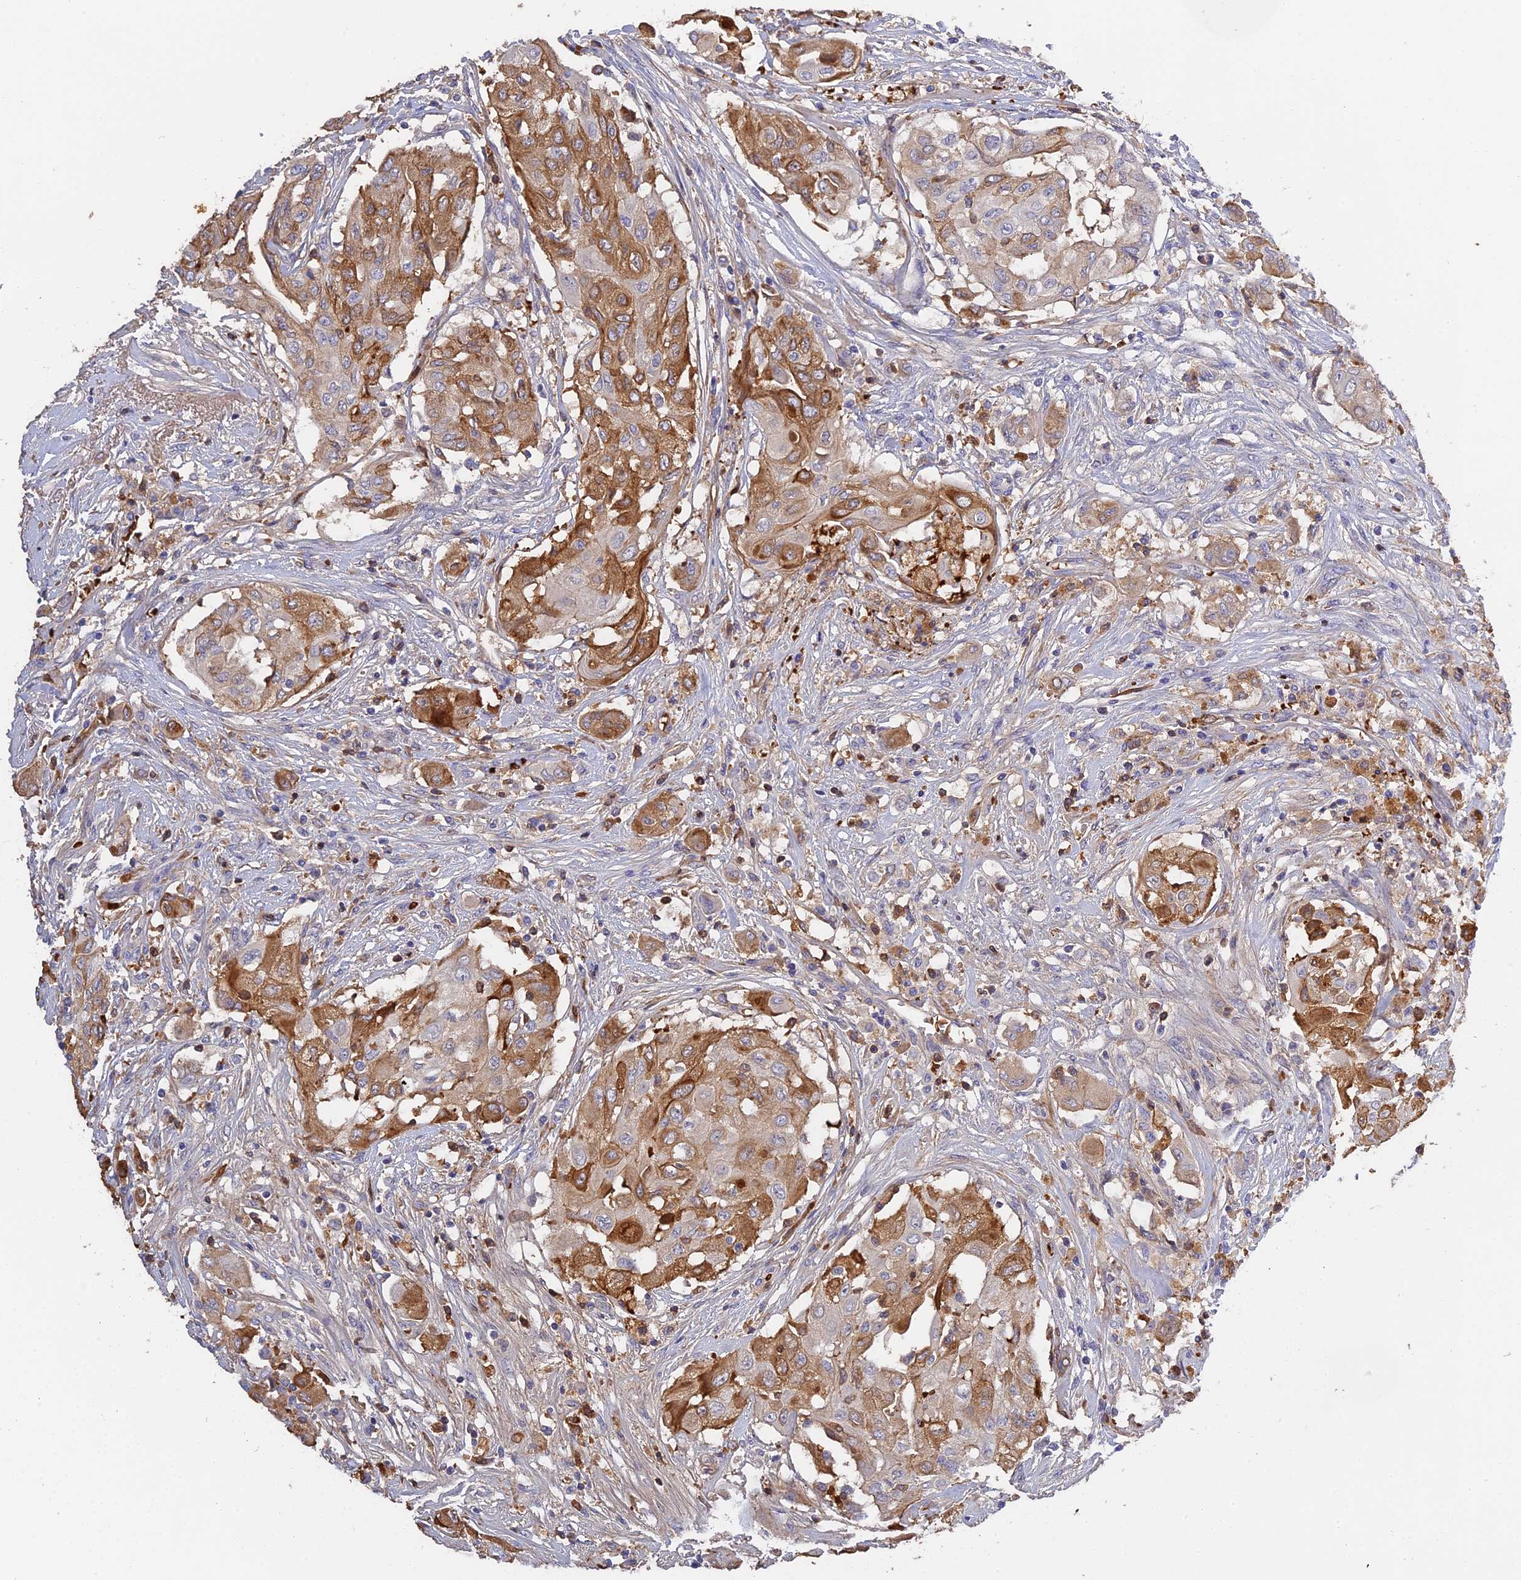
{"staining": {"intensity": "moderate", "quantity": "25%-75%", "location": "cytoplasmic/membranous"}, "tissue": "thyroid cancer", "cell_type": "Tumor cells", "image_type": "cancer", "snomed": [{"axis": "morphology", "description": "Papillary adenocarcinoma, NOS"}, {"axis": "topography", "description": "Thyroid gland"}], "caption": "Tumor cells display medium levels of moderate cytoplasmic/membranous positivity in about 25%-75% of cells in papillary adenocarcinoma (thyroid). The staining was performed using DAB to visualize the protein expression in brown, while the nuclei were stained in blue with hematoxylin (Magnification: 20x).", "gene": "PZP", "patient": {"sex": "female", "age": 59}}